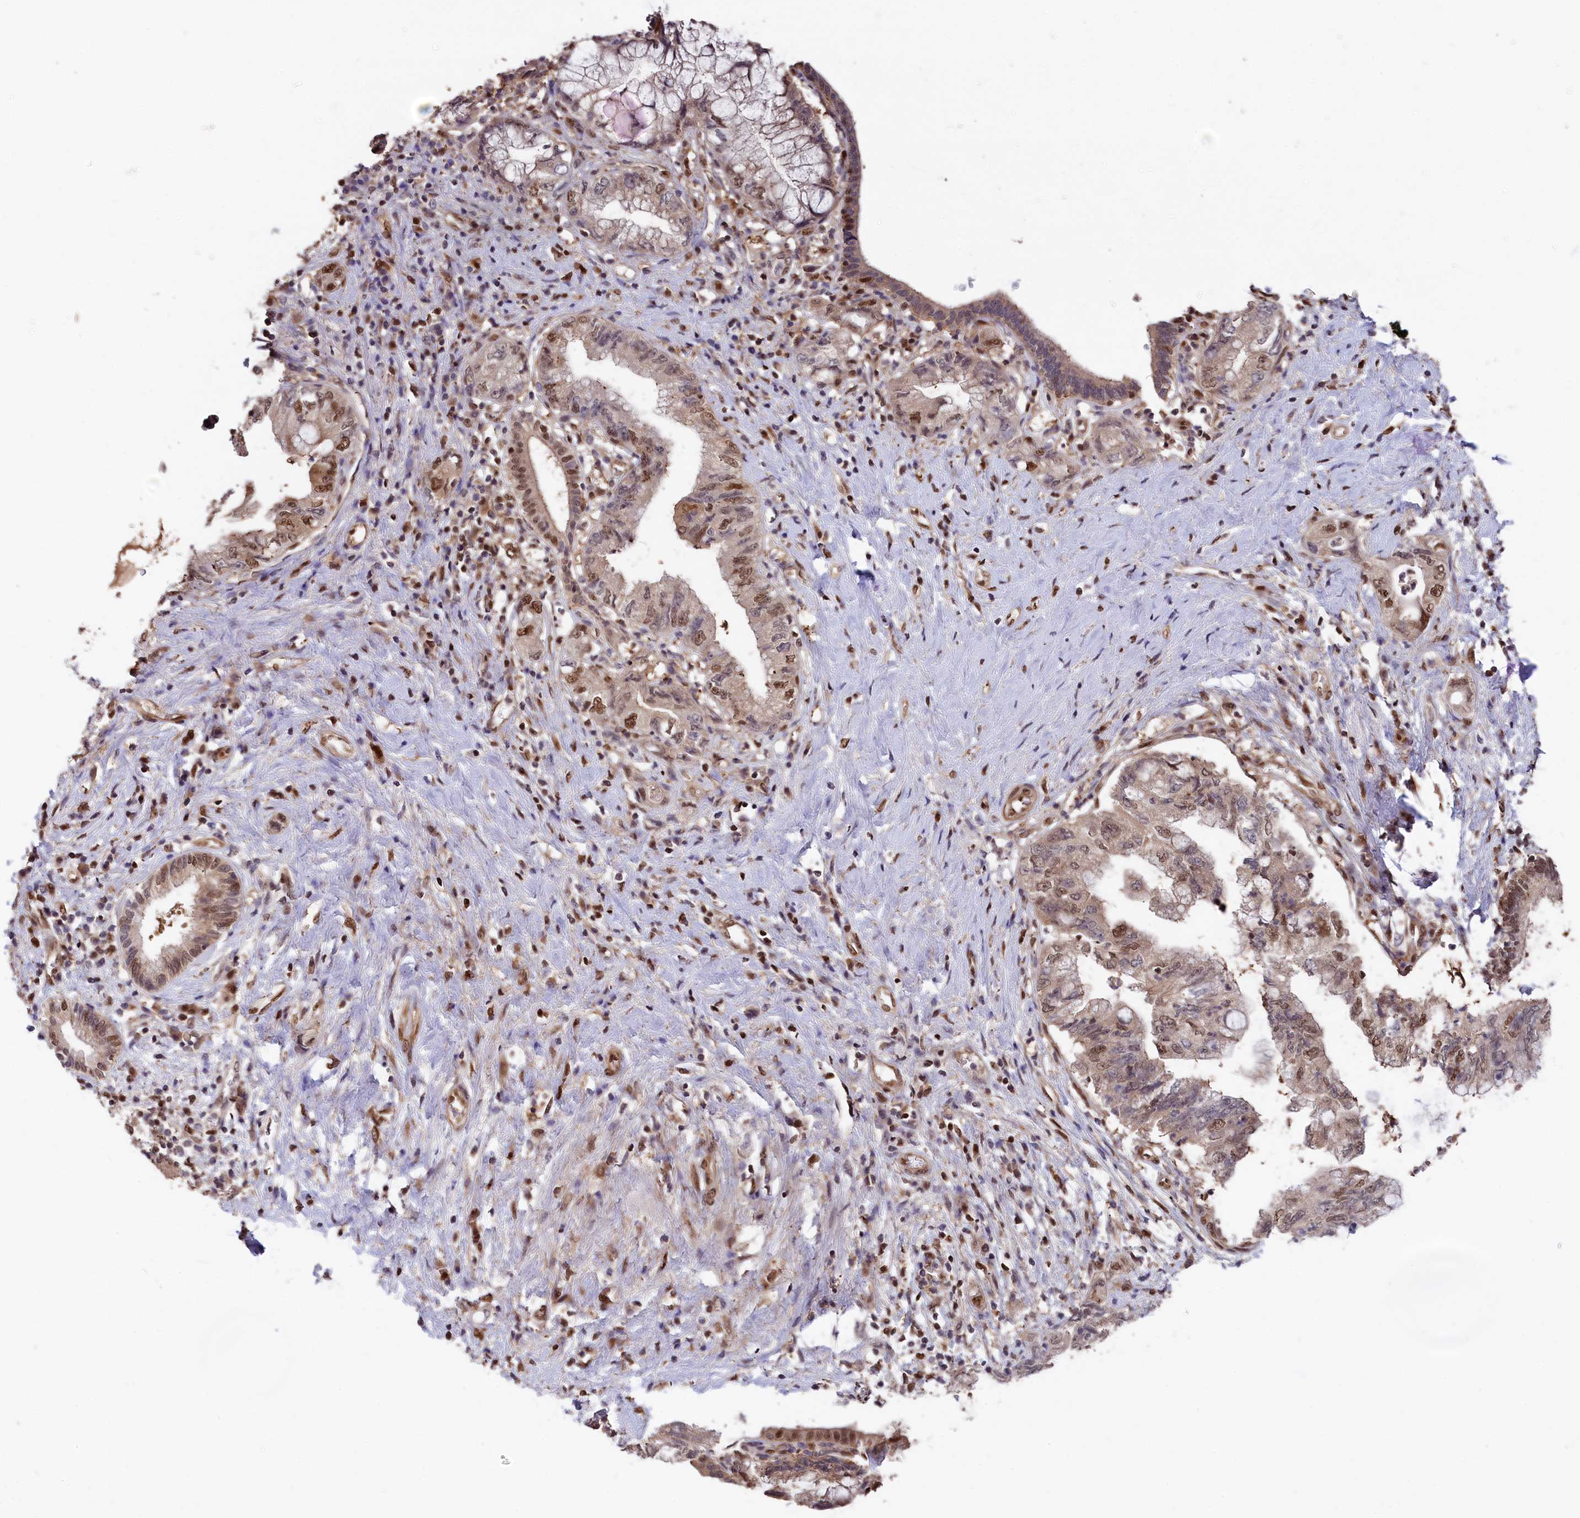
{"staining": {"intensity": "moderate", "quantity": "25%-75%", "location": "nuclear"}, "tissue": "pancreatic cancer", "cell_type": "Tumor cells", "image_type": "cancer", "snomed": [{"axis": "morphology", "description": "Adenocarcinoma, NOS"}, {"axis": "topography", "description": "Pancreas"}], "caption": "This image reveals pancreatic cancer stained with IHC to label a protein in brown. The nuclear of tumor cells show moderate positivity for the protein. Nuclei are counter-stained blue.", "gene": "ADRM1", "patient": {"sex": "female", "age": 73}}